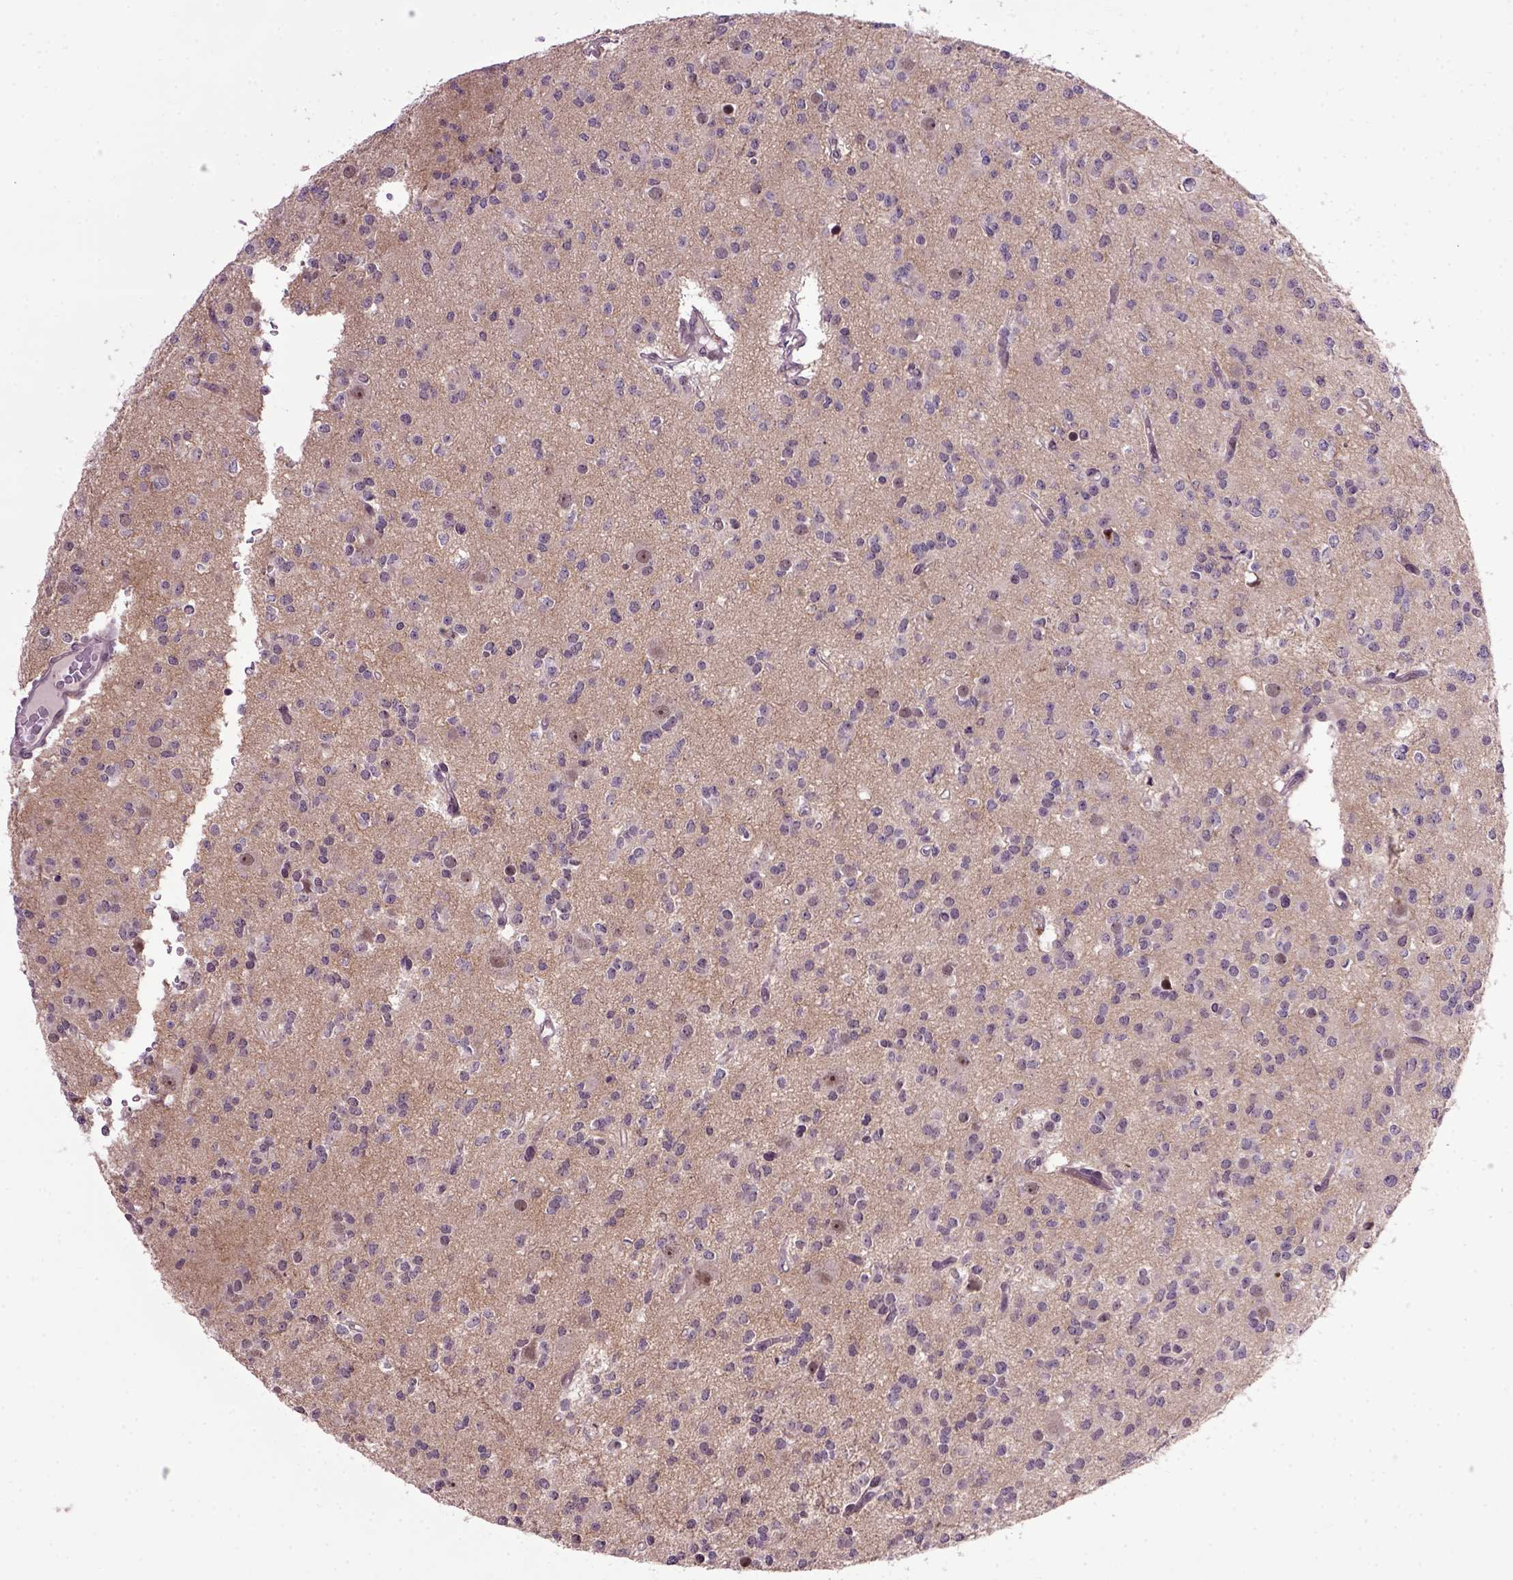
{"staining": {"intensity": "negative", "quantity": "none", "location": "none"}, "tissue": "glioma", "cell_type": "Tumor cells", "image_type": "cancer", "snomed": [{"axis": "morphology", "description": "Glioma, malignant, Low grade"}, {"axis": "topography", "description": "Brain"}], "caption": "This is a histopathology image of immunohistochemistry staining of malignant glioma (low-grade), which shows no positivity in tumor cells.", "gene": "RAB43", "patient": {"sex": "male", "age": 27}}